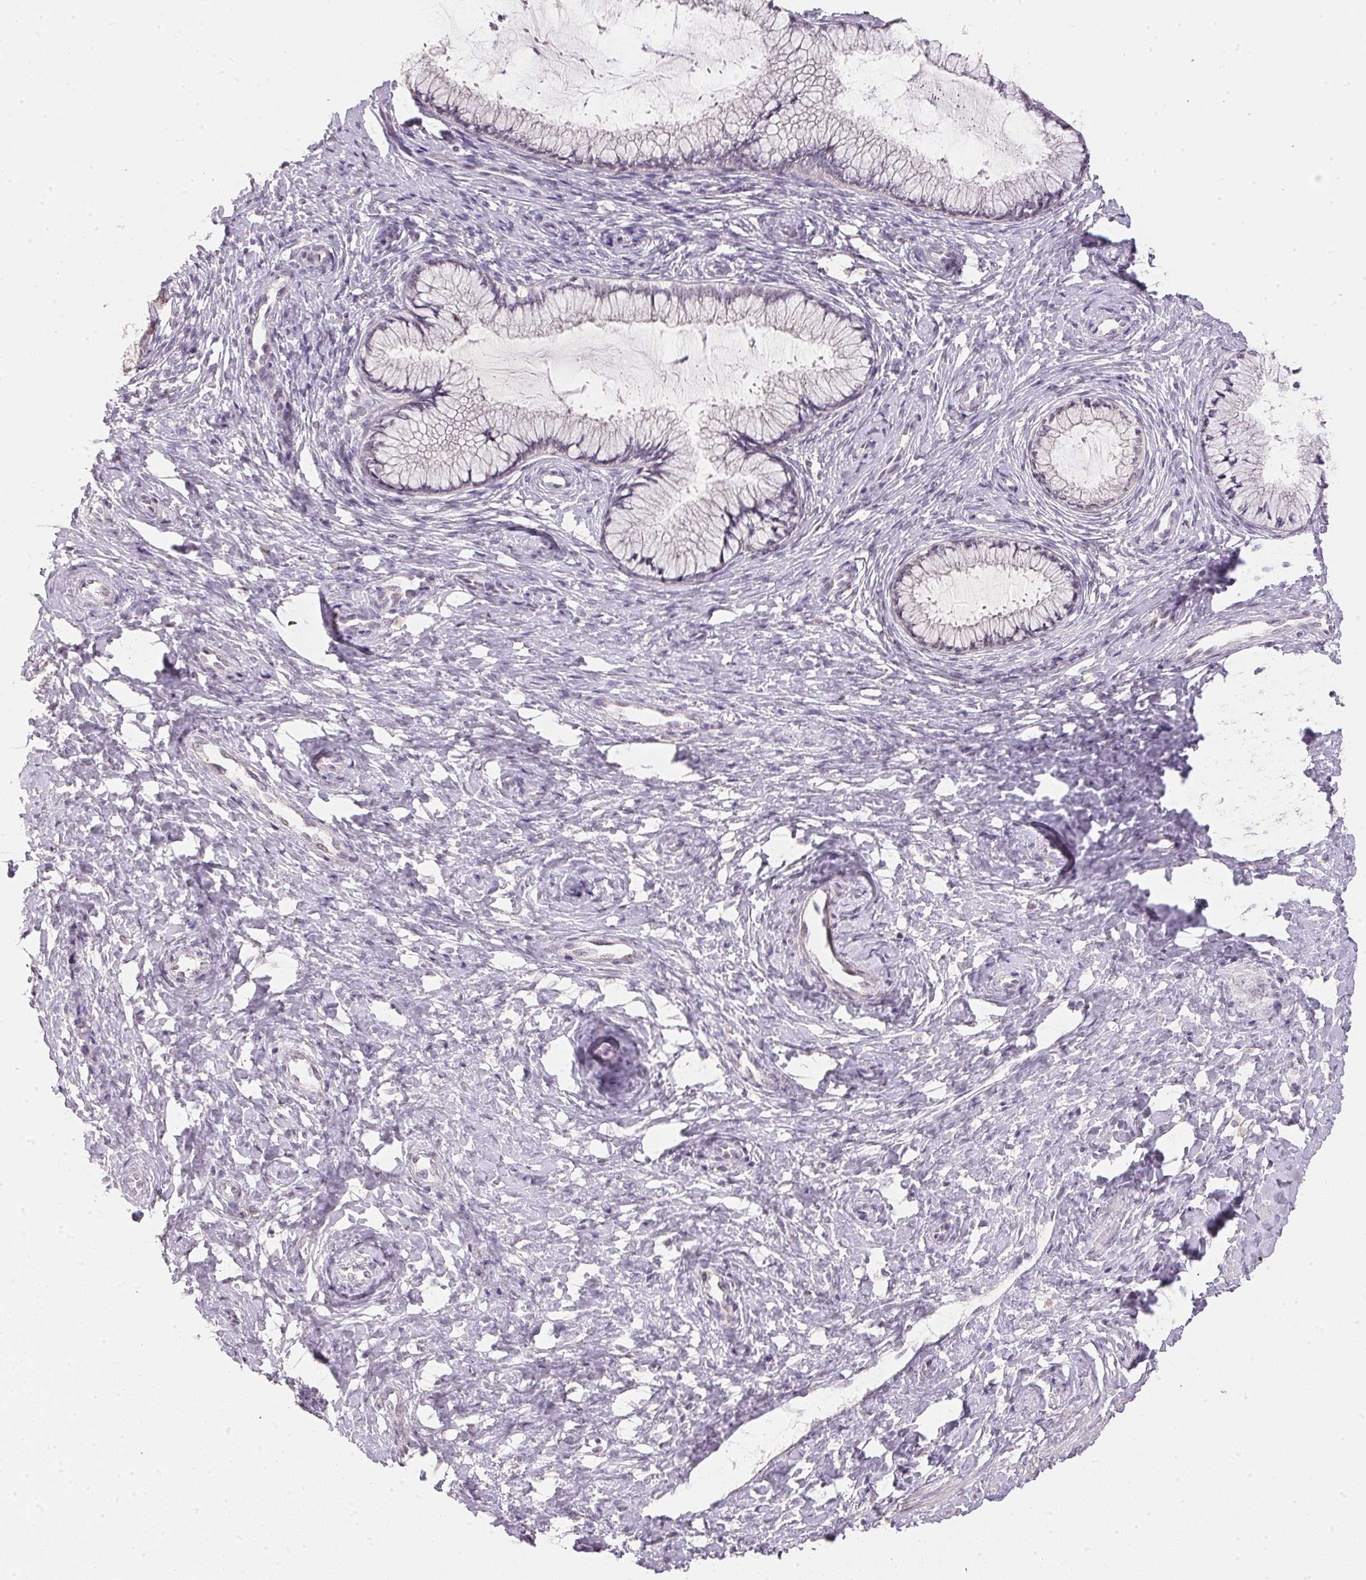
{"staining": {"intensity": "negative", "quantity": "none", "location": "none"}, "tissue": "cervix", "cell_type": "Glandular cells", "image_type": "normal", "snomed": [{"axis": "morphology", "description": "Normal tissue, NOS"}, {"axis": "topography", "description": "Cervix"}], "caption": "Histopathology image shows no protein staining in glandular cells of unremarkable cervix. (Brightfield microscopy of DAB (3,3'-diaminobenzidine) immunohistochemistry (IHC) at high magnification).", "gene": "POLR3G", "patient": {"sex": "female", "age": 37}}